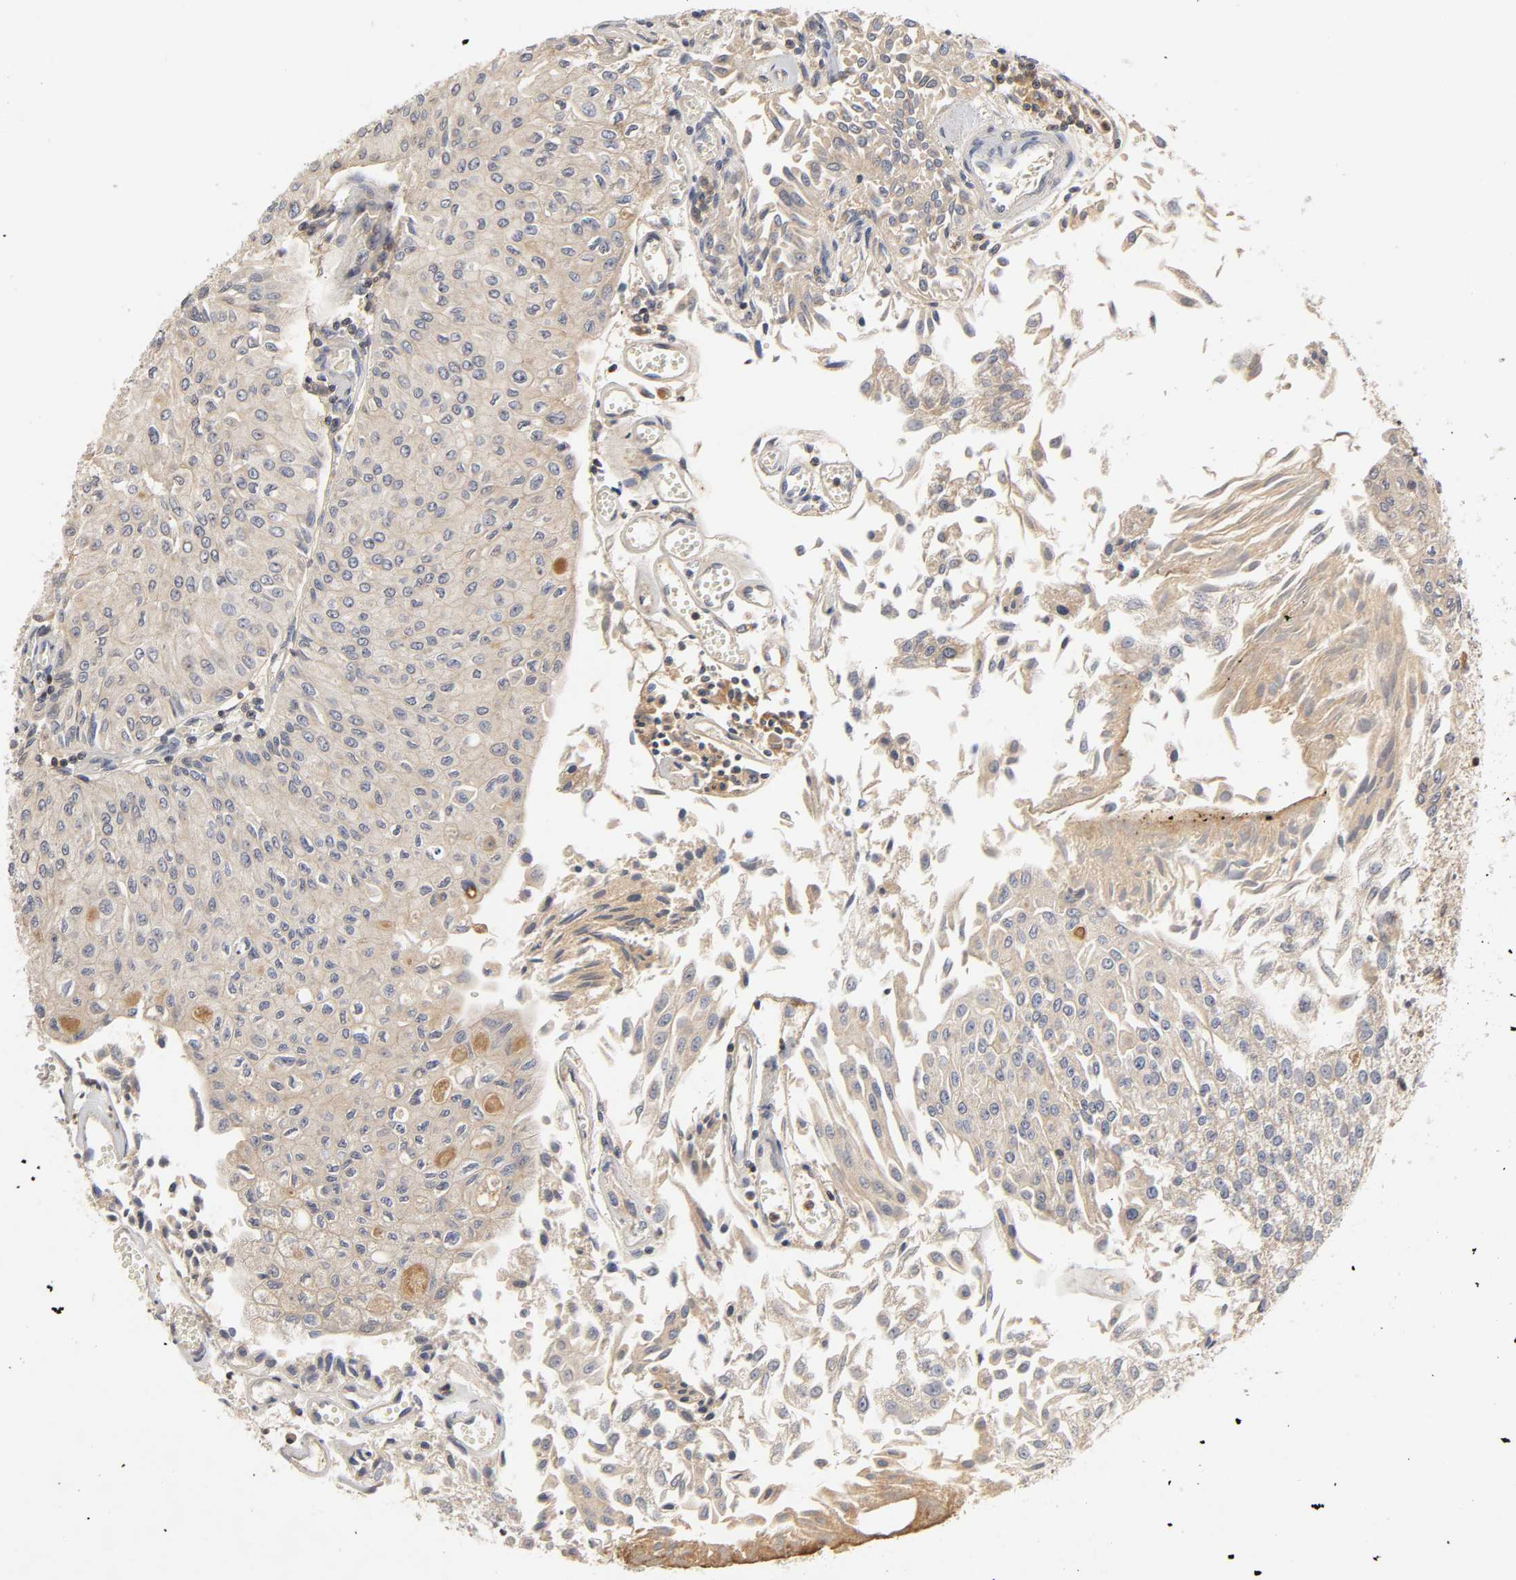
{"staining": {"intensity": "weak", "quantity": "25%-75%", "location": "cytoplasmic/membranous"}, "tissue": "urothelial cancer", "cell_type": "Tumor cells", "image_type": "cancer", "snomed": [{"axis": "morphology", "description": "Urothelial carcinoma, Low grade"}, {"axis": "topography", "description": "Urinary bladder"}], "caption": "This histopathology image reveals urothelial cancer stained with IHC to label a protein in brown. The cytoplasmic/membranous of tumor cells show weak positivity for the protein. Nuclei are counter-stained blue.", "gene": "RHOA", "patient": {"sex": "male", "age": 86}}